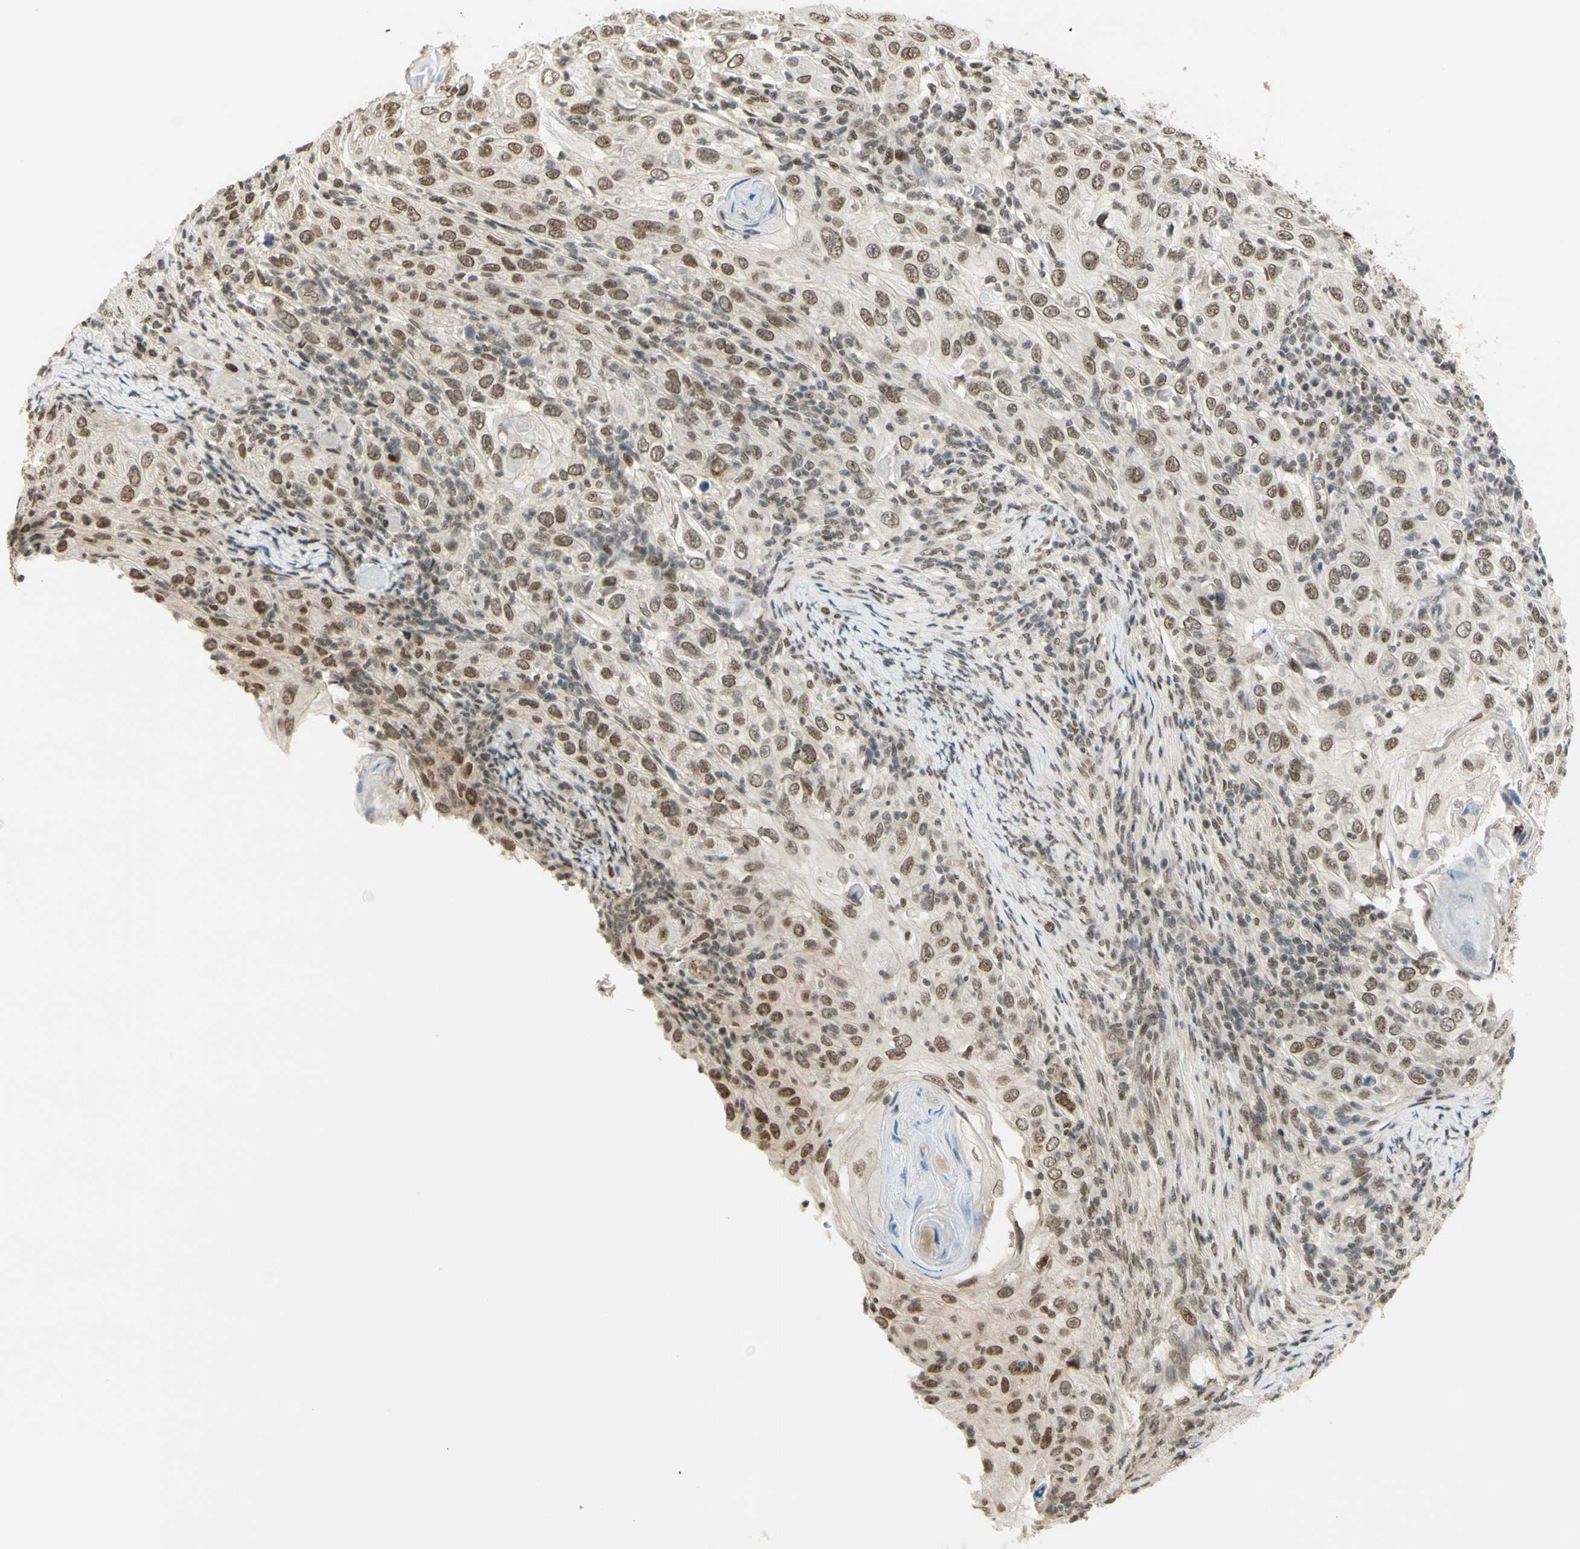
{"staining": {"intensity": "moderate", "quantity": ">75%", "location": "nuclear"}, "tissue": "skin cancer", "cell_type": "Tumor cells", "image_type": "cancer", "snomed": [{"axis": "morphology", "description": "Squamous cell carcinoma, NOS"}, {"axis": "topography", "description": "Skin"}], "caption": "Protein staining of skin squamous cell carcinoma tissue demonstrates moderate nuclear staining in approximately >75% of tumor cells. The staining was performed using DAB to visualize the protein expression in brown, while the nuclei were stained in blue with hematoxylin (Magnification: 20x).", "gene": "SUFU", "patient": {"sex": "female", "age": 88}}